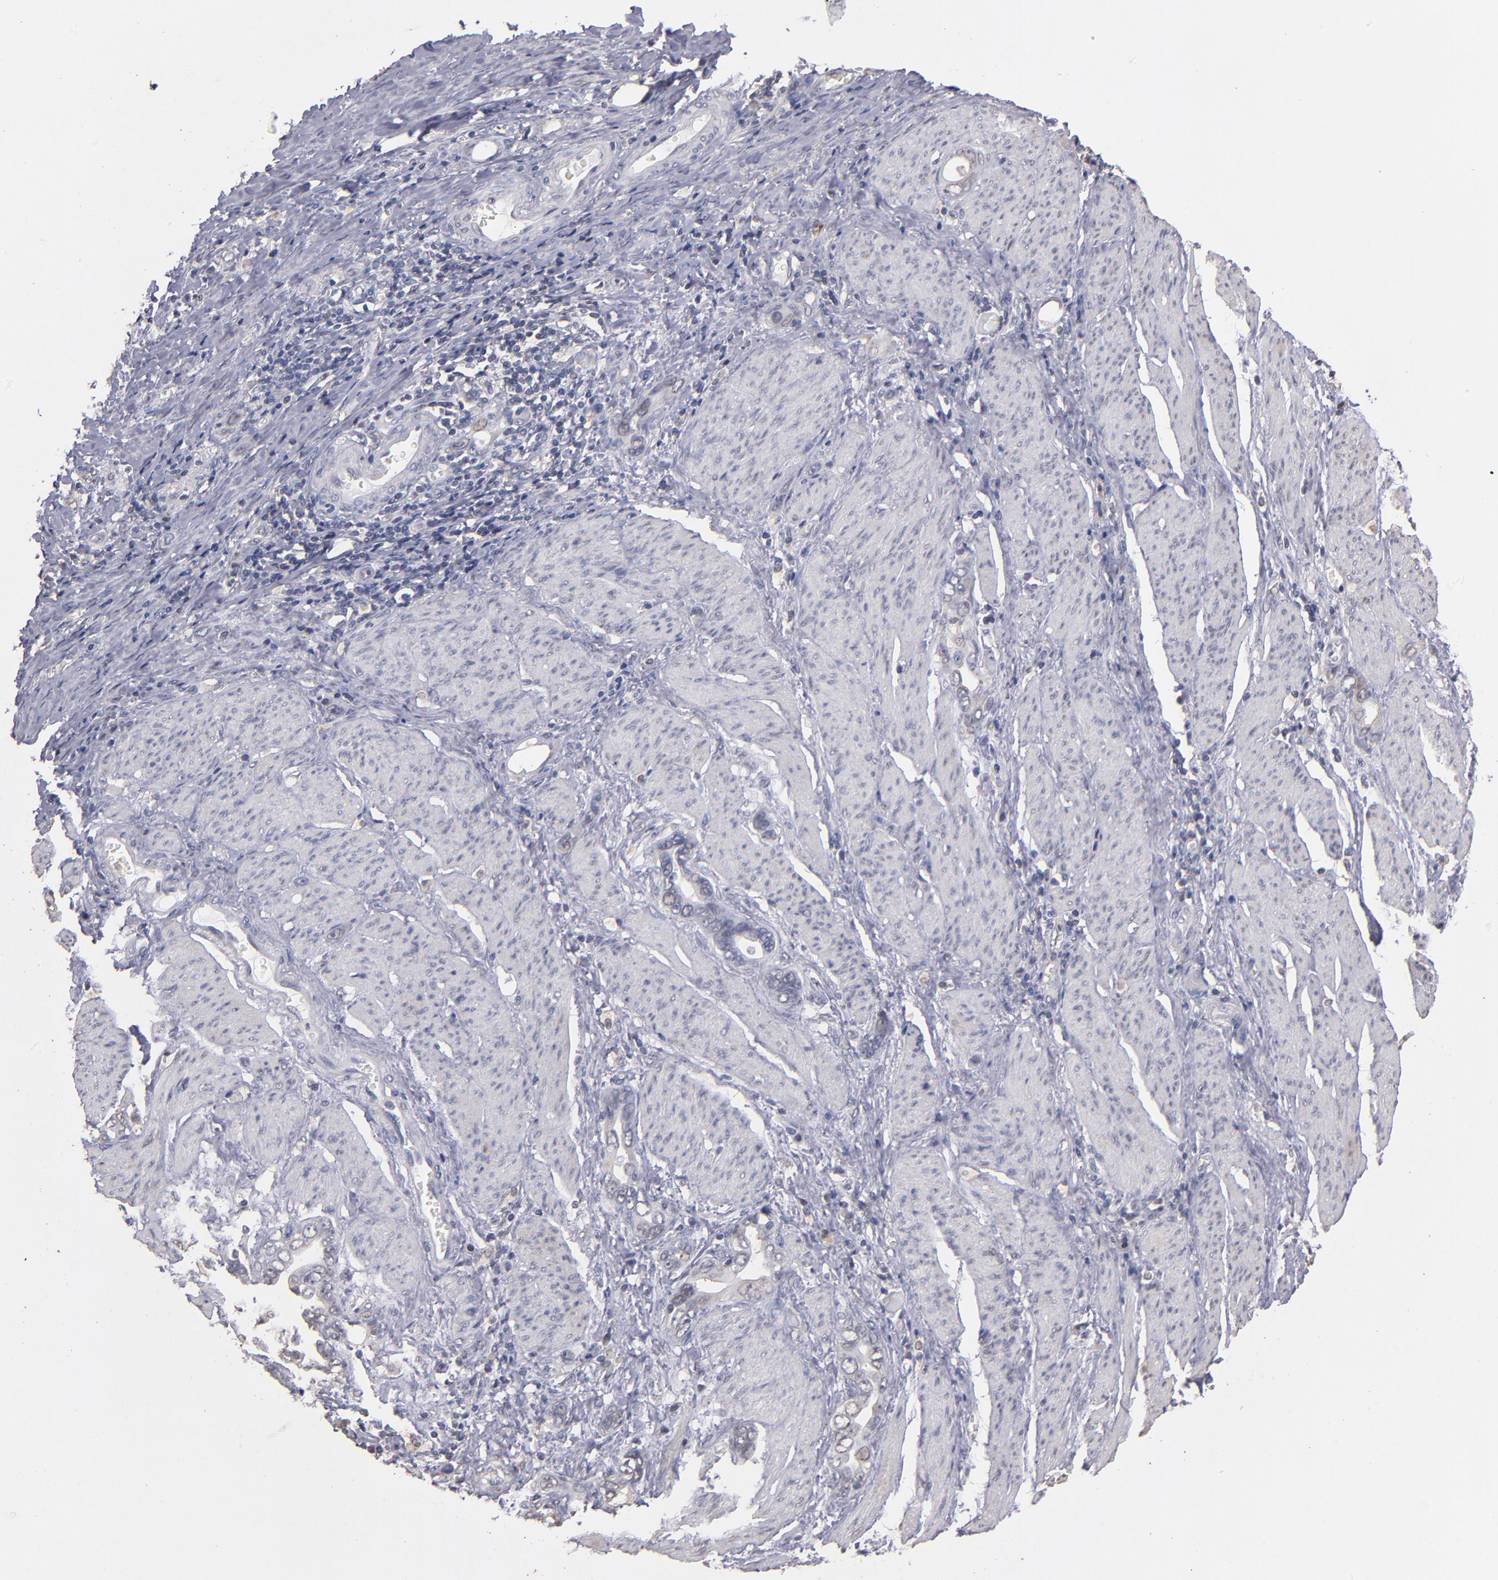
{"staining": {"intensity": "negative", "quantity": "none", "location": "none"}, "tissue": "stomach cancer", "cell_type": "Tumor cells", "image_type": "cancer", "snomed": [{"axis": "morphology", "description": "Adenocarcinoma, NOS"}, {"axis": "topography", "description": "Stomach"}], "caption": "Tumor cells show no significant staining in stomach cancer. The staining was performed using DAB to visualize the protein expression in brown, while the nuclei were stained in blue with hematoxylin (Magnification: 20x).", "gene": "PSMD10", "patient": {"sex": "male", "age": 78}}